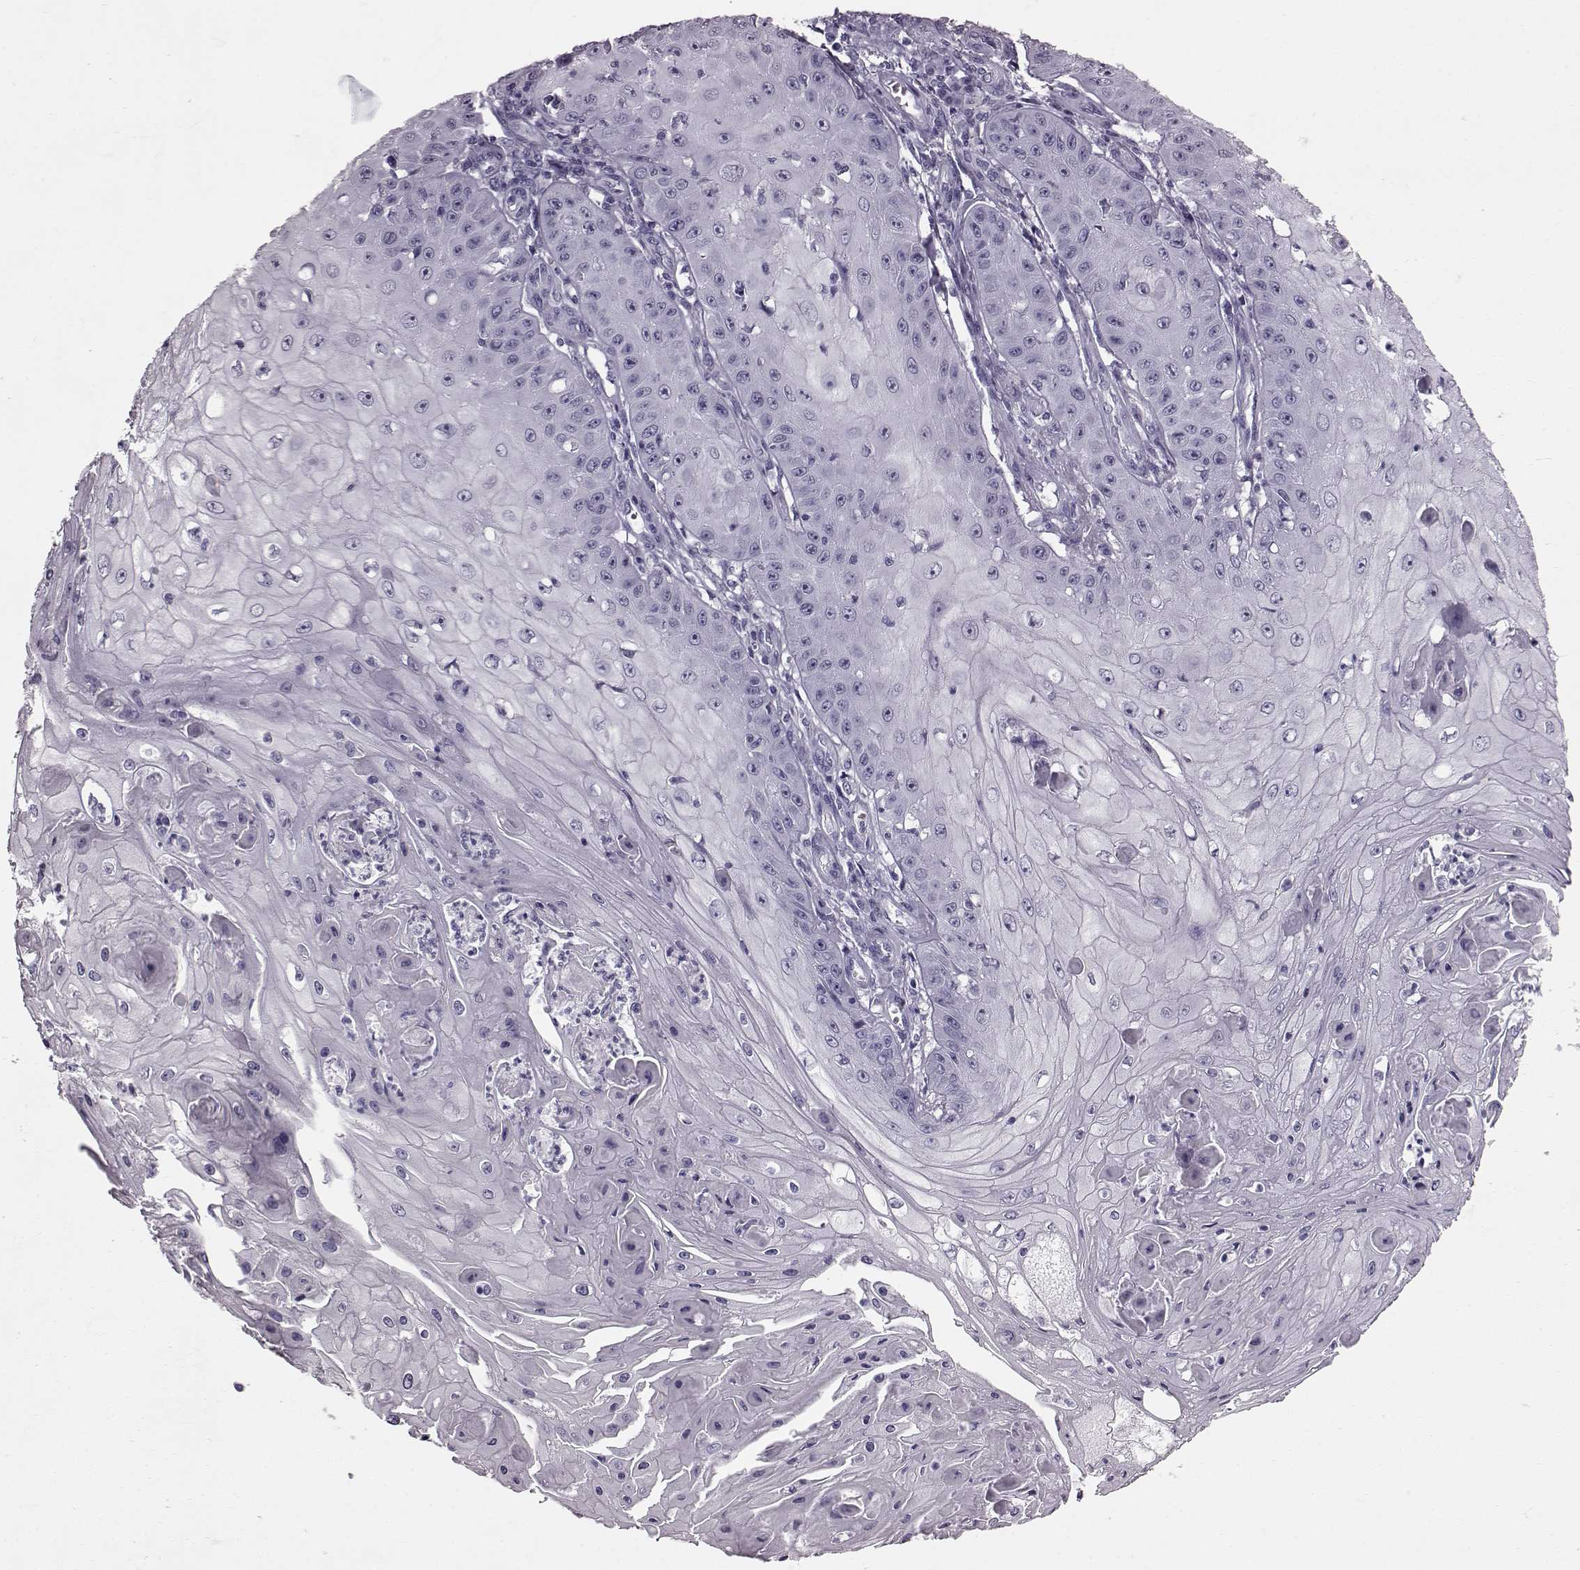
{"staining": {"intensity": "negative", "quantity": "none", "location": "none"}, "tissue": "skin cancer", "cell_type": "Tumor cells", "image_type": "cancer", "snomed": [{"axis": "morphology", "description": "Squamous cell carcinoma, NOS"}, {"axis": "topography", "description": "Skin"}], "caption": "Protein analysis of squamous cell carcinoma (skin) demonstrates no significant positivity in tumor cells.", "gene": "TCHHL1", "patient": {"sex": "male", "age": 70}}